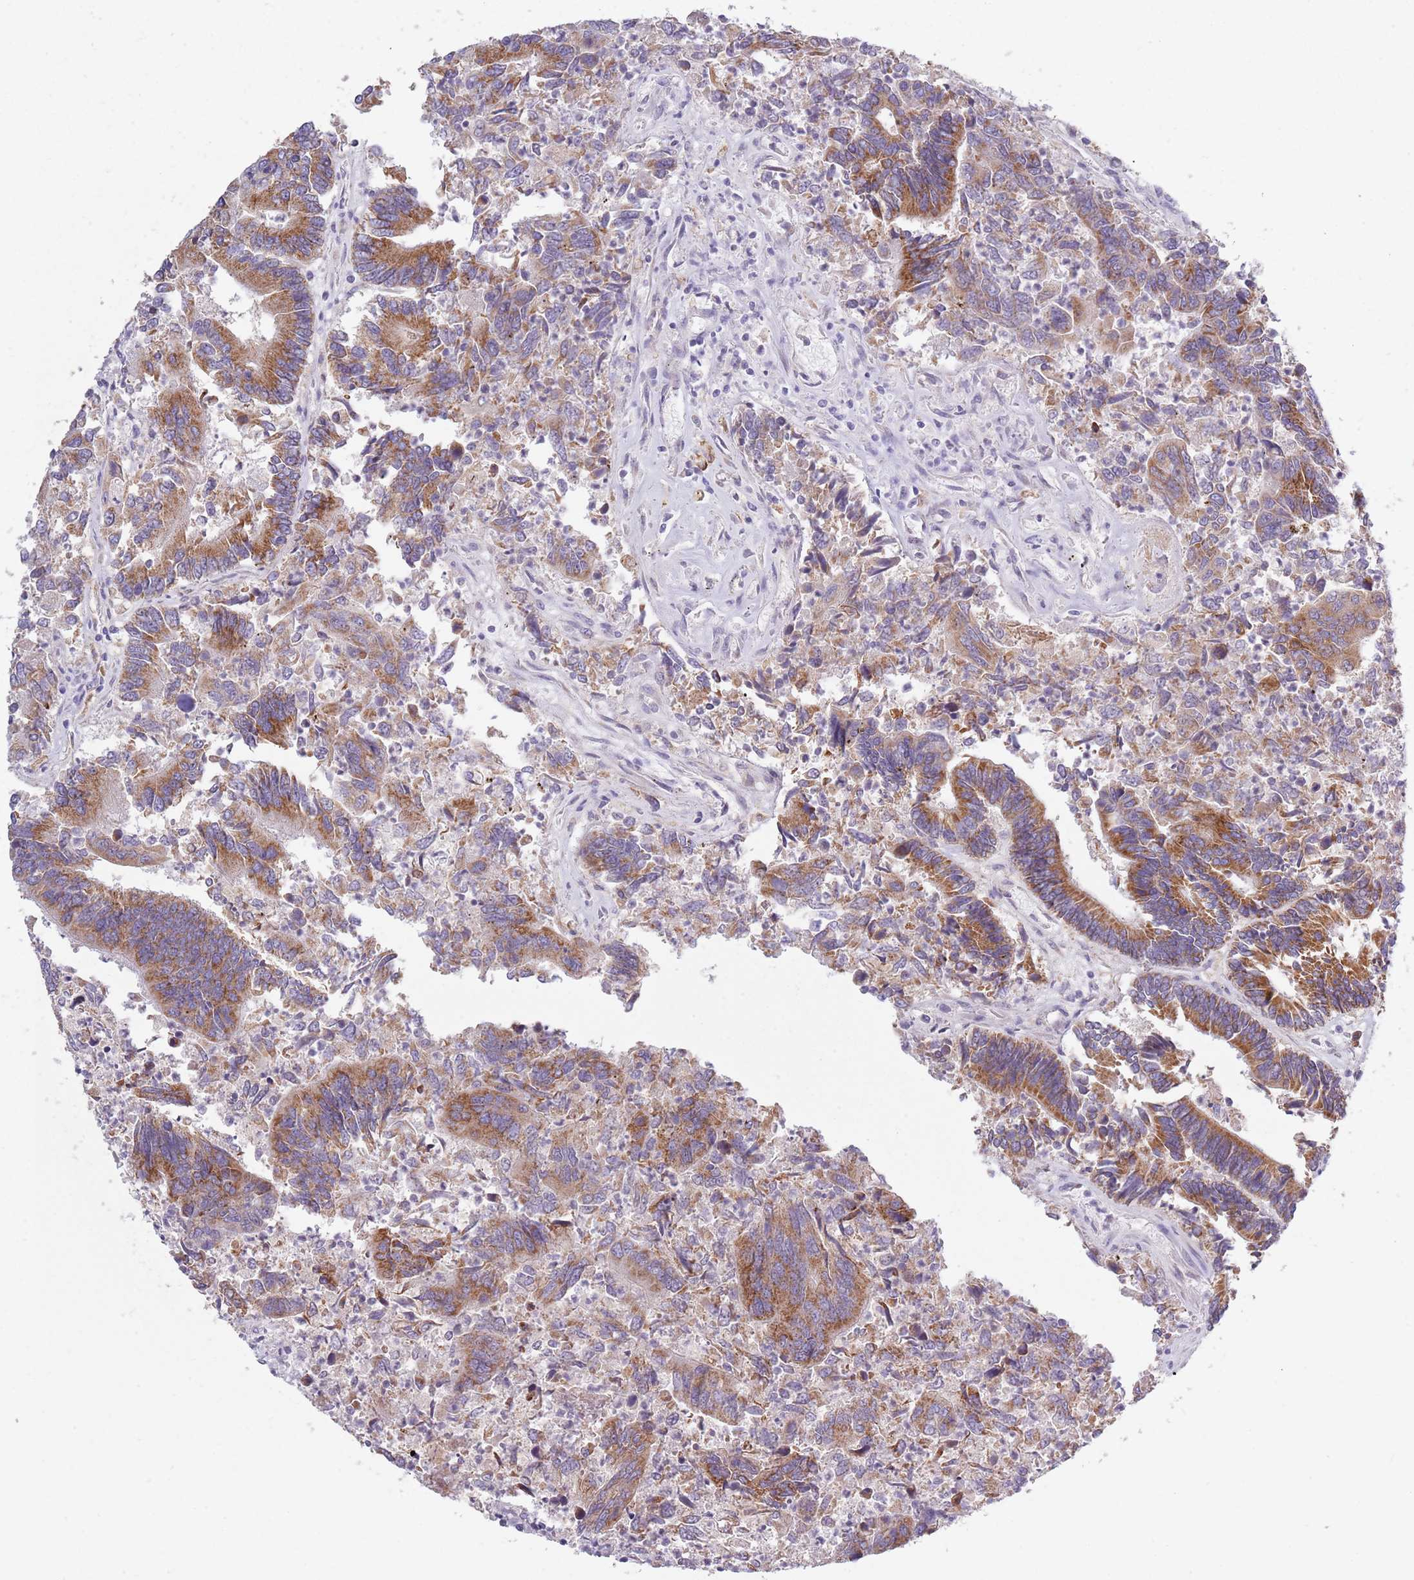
{"staining": {"intensity": "moderate", "quantity": ">75%", "location": "cytoplasmic/membranous"}, "tissue": "colorectal cancer", "cell_type": "Tumor cells", "image_type": "cancer", "snomed": [{"axis": "morphology", "description": "Adenocarcinoma, NOS"}, {"axis": "topography", "description": "Colon"}], "caption": "Immunohistochemical staining of human colorectal cancer (adenocarcinoma) reveals medium levels of moderate cytoplasmic/membranous positivity in about >75% of tumor cells.", "gene": "COQ5", "patient": {"sex": "female", "age": 67}}